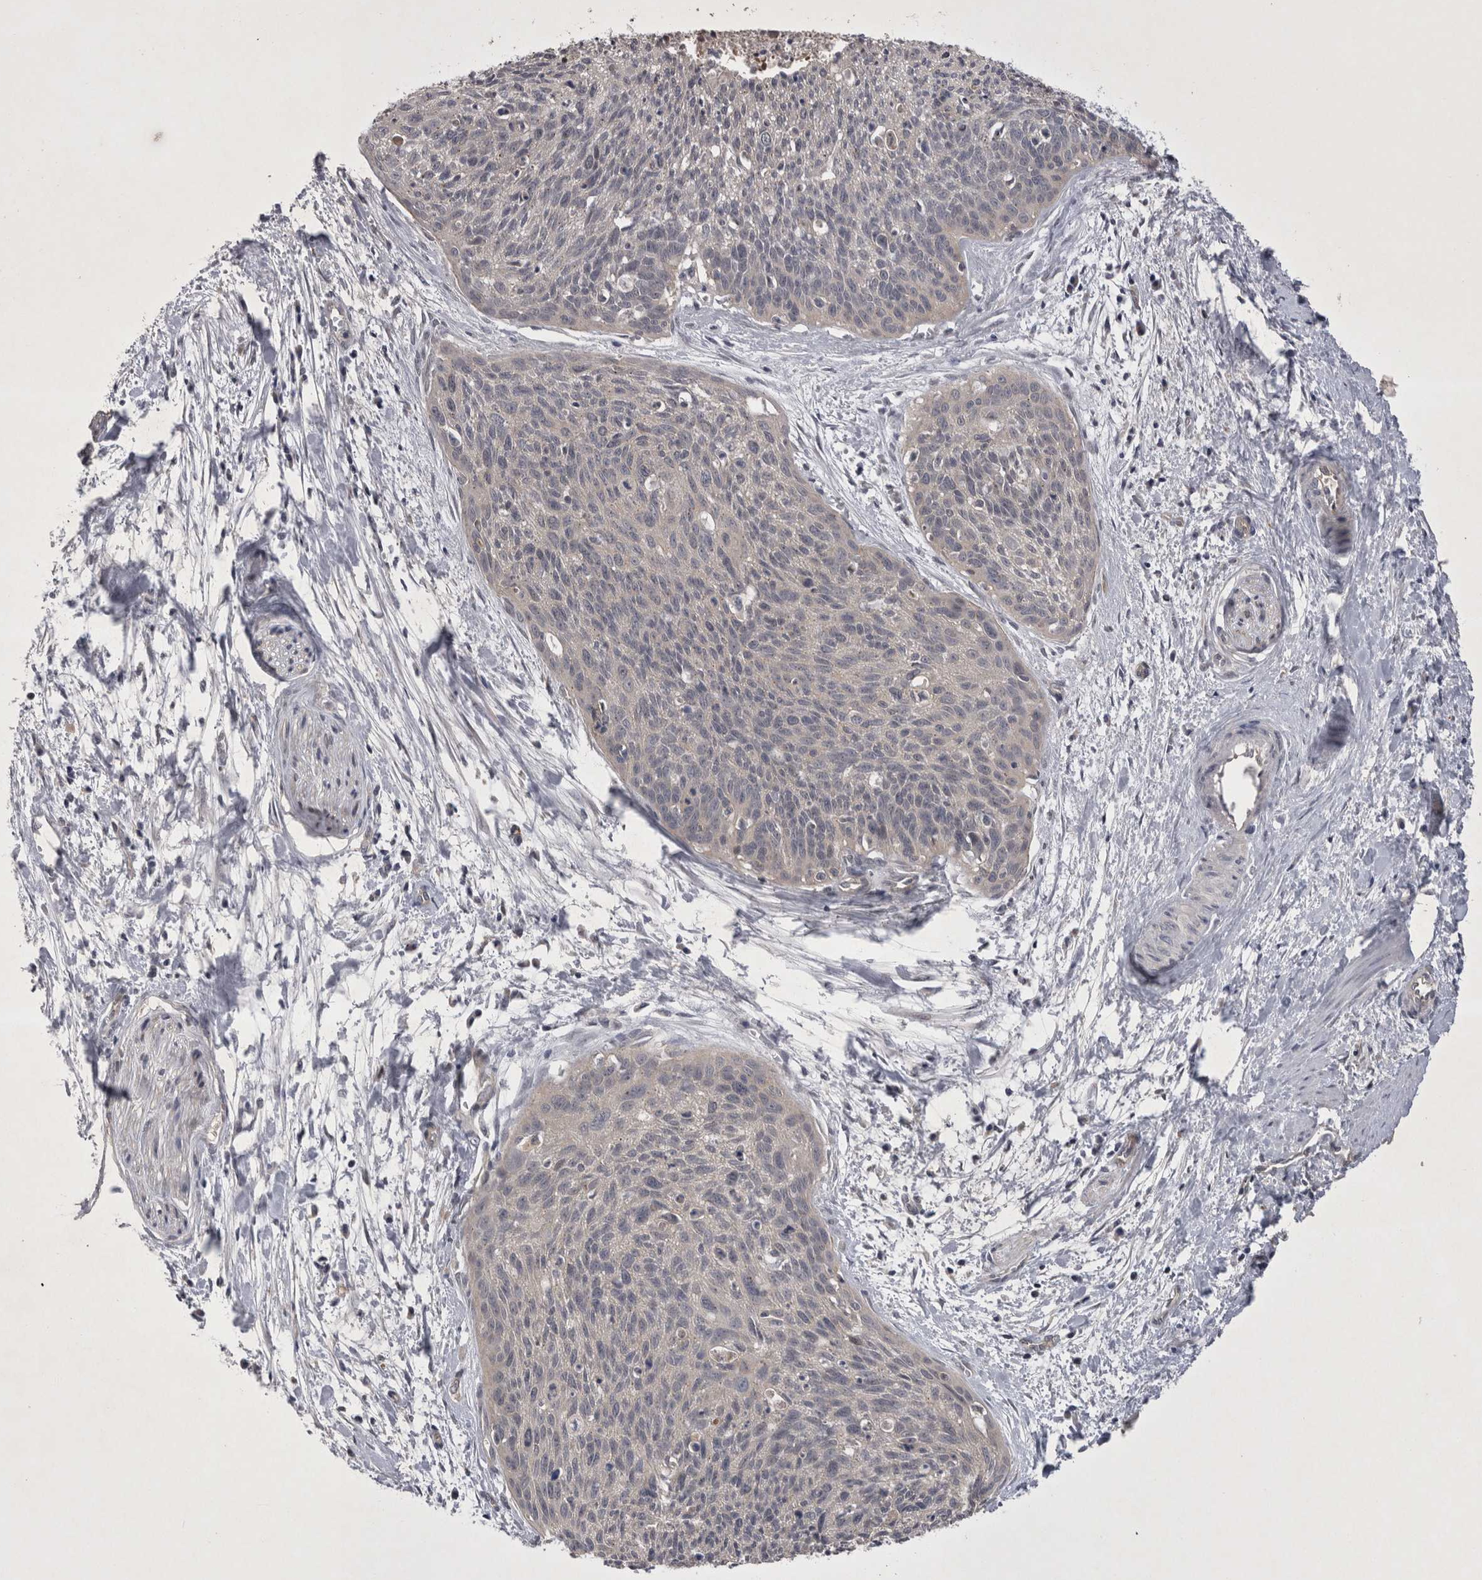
{"staining": {"intensity": "negative", "quantity": "none", "location": "none"}, "tissue": "cervical cancer", "cell_type": "Tumor cells", "image_type": "cancer", "snomed": [{"axis": "morphology", "description": "Squamous cell carcinoma, NOS"}, {"axis": "topography", "description": "Cervix"}], "caption": "The image shows no significant staining in tumor cells of squamous cell carcinoma (cervical).", "gene": "CTBS", "patient": {"sex": "female", "age": 55}}